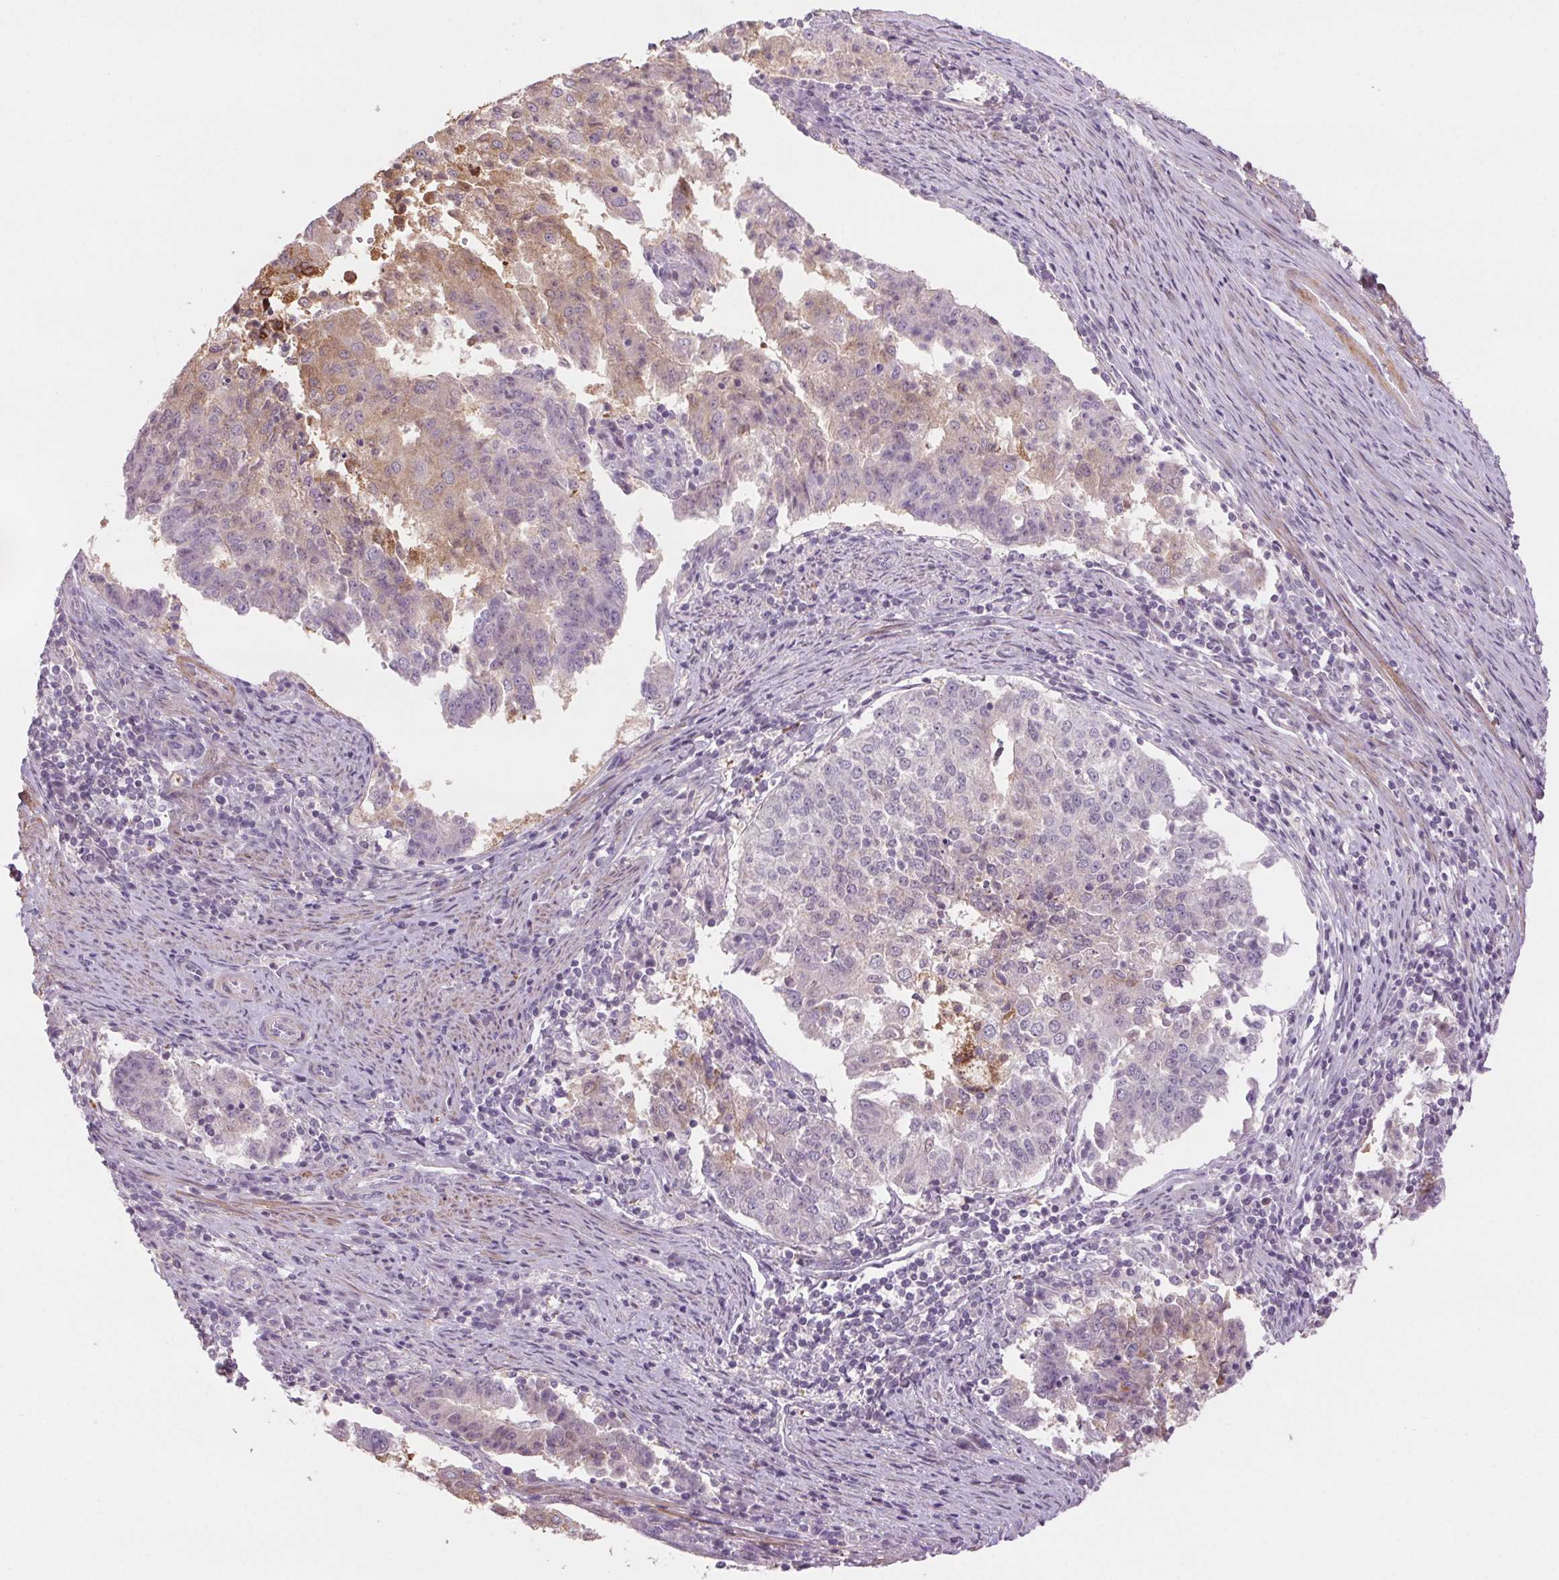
{"staining": {"intensity": "weak", "quantity": "<25%", "location": "cytoplasmic/membranous"}, "tissue": "endometrial cancer", "cell_type": "Tumor cells", "image_type": "cancer", "snomed": [{"axis": "morphology", "description": "Adenocarcinoma, NOS"}, {"axis": "topography", "description": "Endometrium"}], "caption": "High power microscopy photomicrograph of an immunohistochemistry (IHC) micrograph of adenocarcinoma (endometrial), revealing no significant expression in tumor cells.", "gene": "HHLA2", "patient": {"sex": "female", "age": 82}}